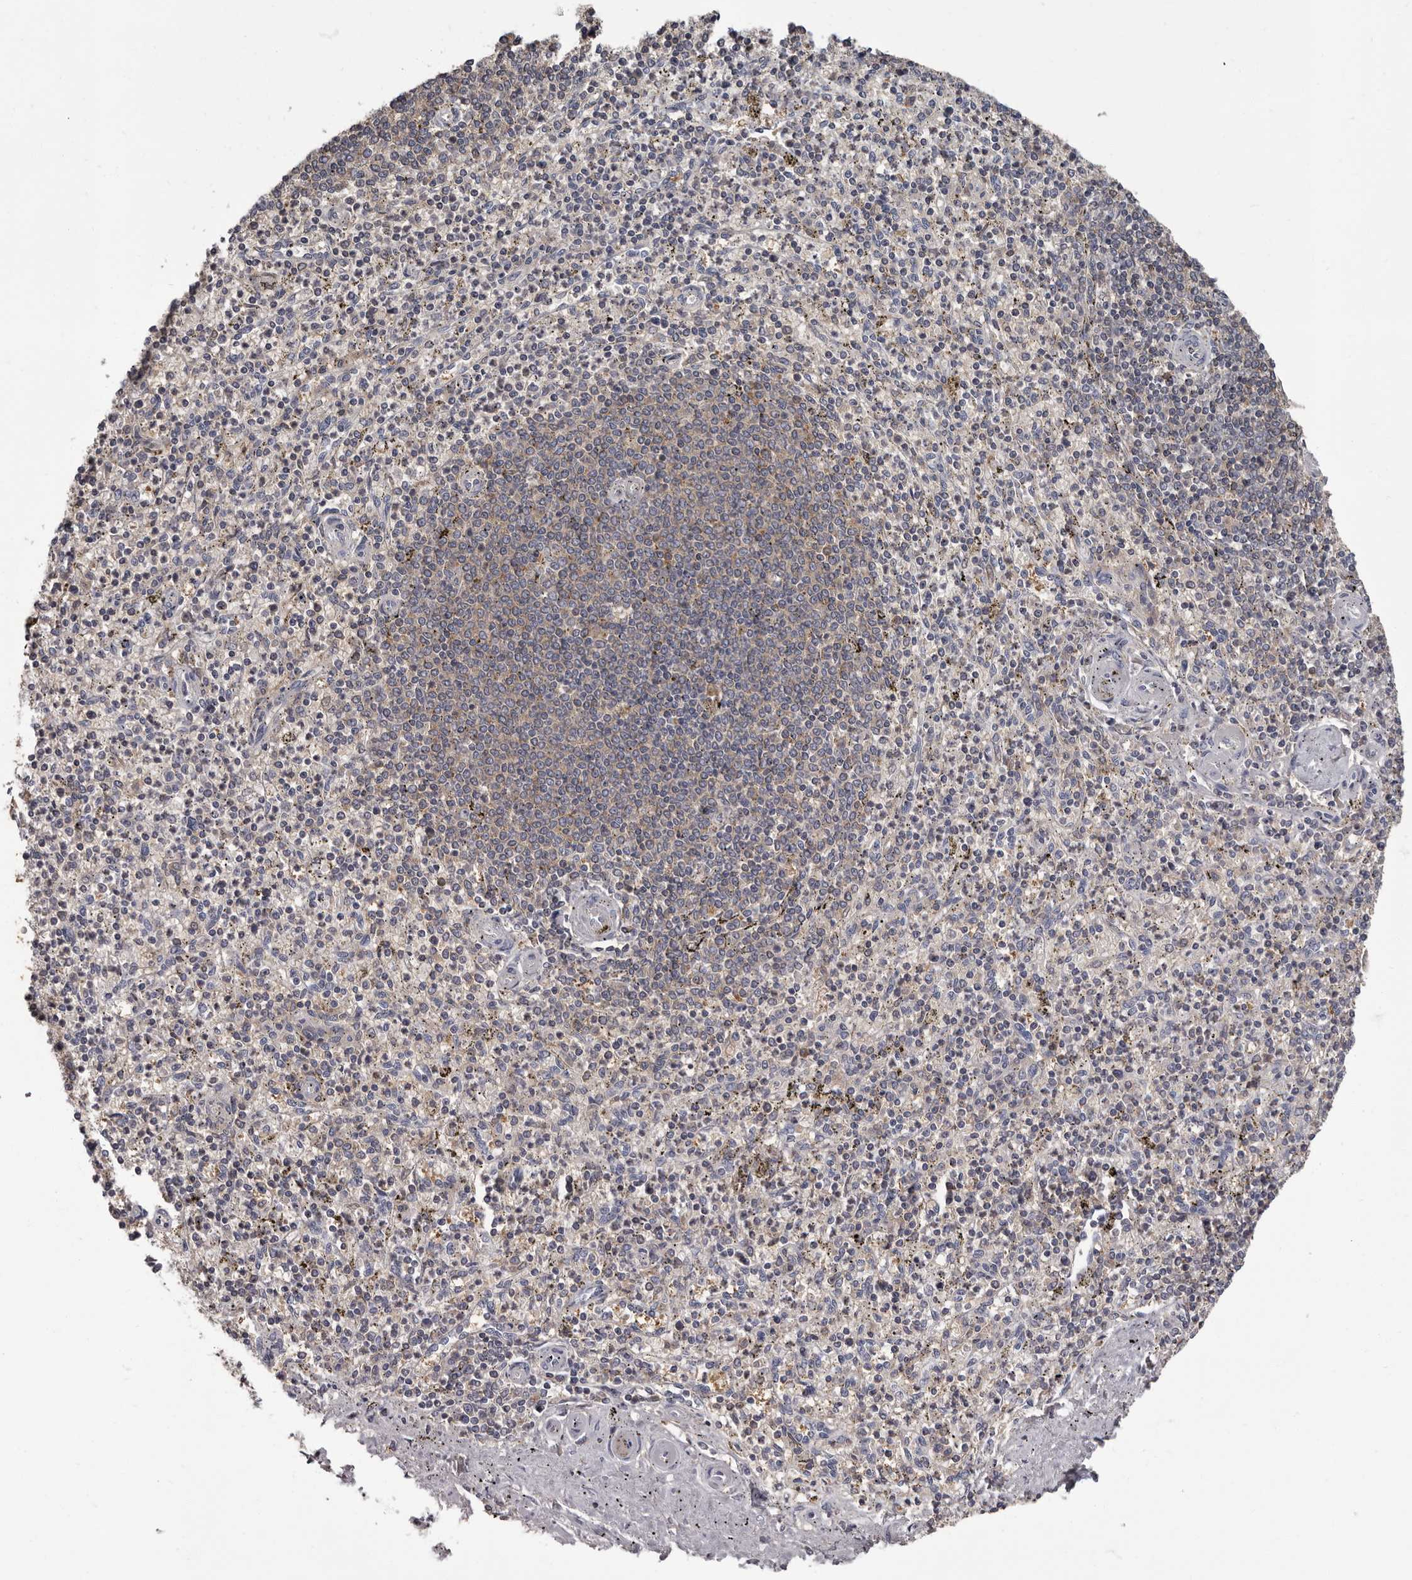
{"staining": {"intensity": "negative", "quantity": "none", "location": "none"}, "tissue": "spleen", "cell_type": "Cells in red pulp", "image_type": "normal", "snomed": [{"axis": "morphology", "description": "Normal tissue, NOS"}, {"axis": "topography", "description": "Spleen"}], "caption": "High power microscopy micrograph of an IHC photomicrograph of unremarkable spleen, revealing no significant positivity in cells in red pulp.", "gene": "APEH", "patient": {"sex": "male", "age": 72}}